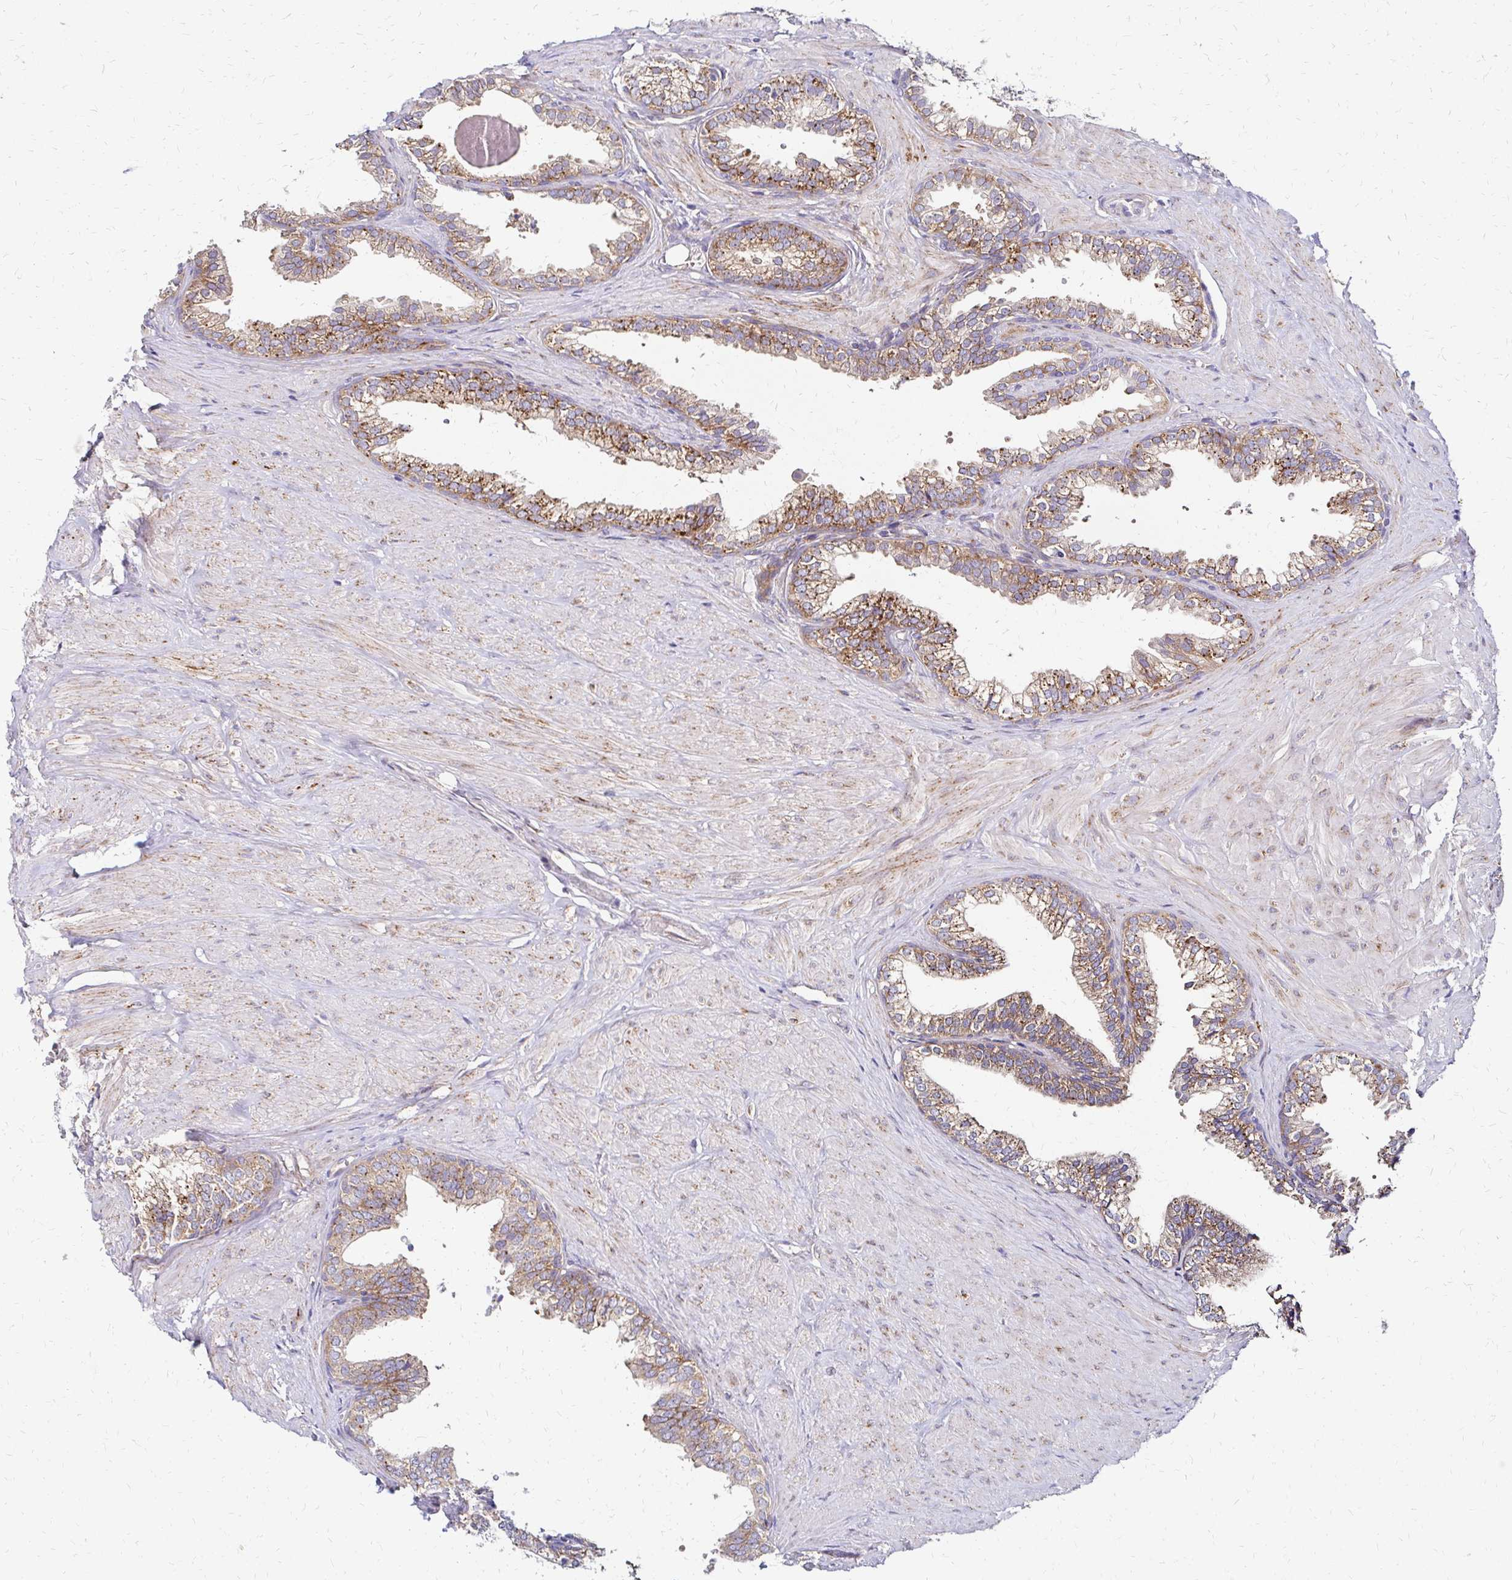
{"staining": {"intensity": "moderate", "quantity": ">75%", "location": "cytoplasmic/membranous"}, "tissue": "prostate", "cell_type": "Glandular cells", "image_type": "normal", "snomed": [{"axis": "morphology", "description": "Normal tissue, NOS"}, {"axis": "topography", "description": "Prostate"}, {"axis": "topography", "description": "Peripheral nerve tissue"}], "caption": "Immunohistochemistry micrograph of benign prostate: prostate stained using immunohistochemistry (IHC) reveals medium levels of moderate protein expression localized specifically in the cytoplasmic/membranous of glandular cells, appearing as a cytoplasmic/membranous brown color.", "gene": "IDUA", "patient": {"sex": "male", "age": 55}}